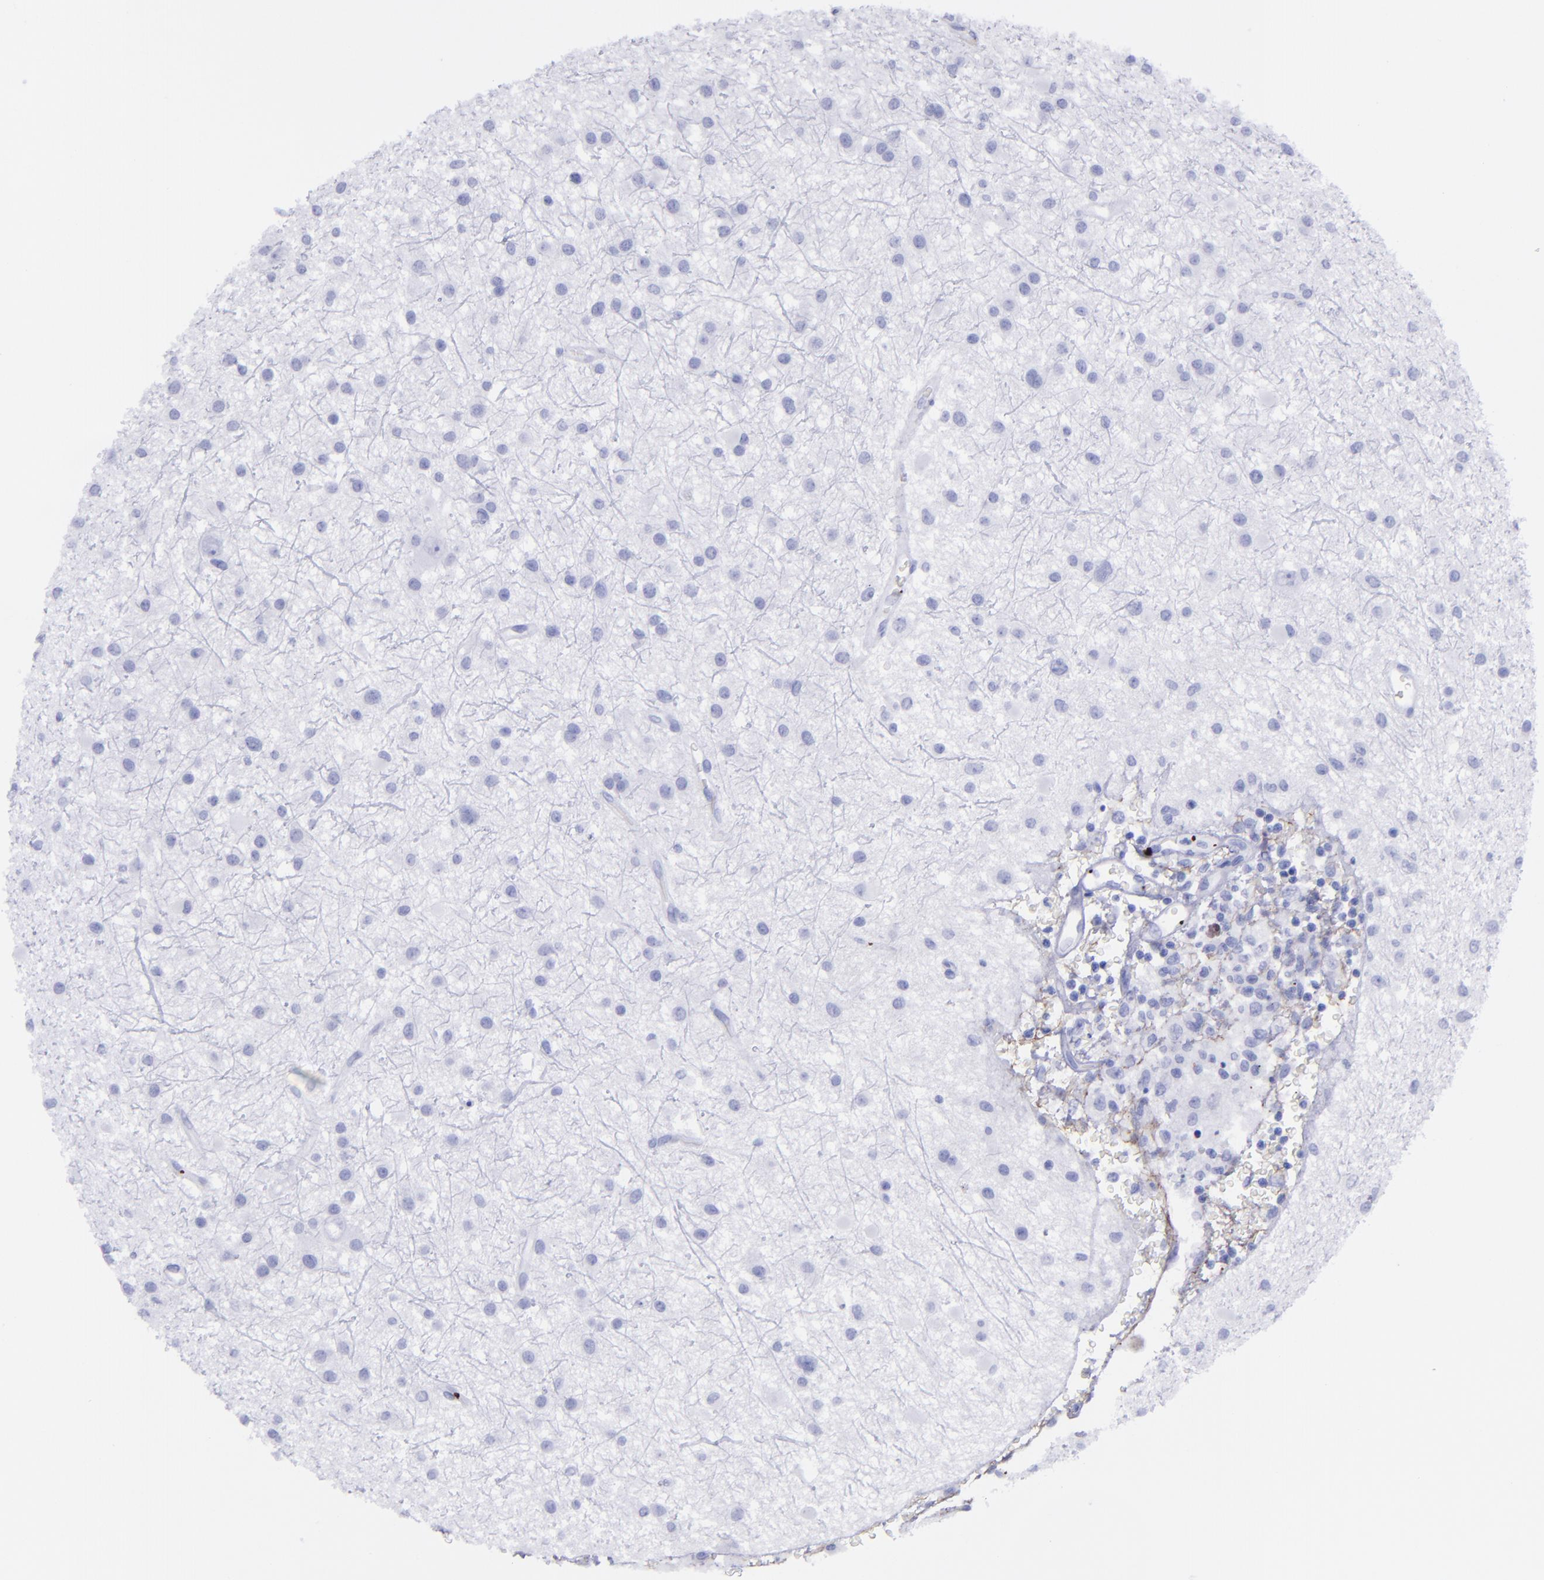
{"staining": {"intensity": "negative", "quantity": "none", "location": "none"}, "tissue": "glioma", "cell_type": "Tumor cells", "image_type": "cancer", "snomed": [{"axis": "morphology", "description": "Glioma, malignant, Low grade"}, {"axis": "topography", "description": "Brain"}], "caption": "IHC photomicrograph of human glioma stained for a protein (brown), which shows no expression in tumor cells.", "gene": "EFCAB13", "patient": {"sex": "female", "age": 36}}